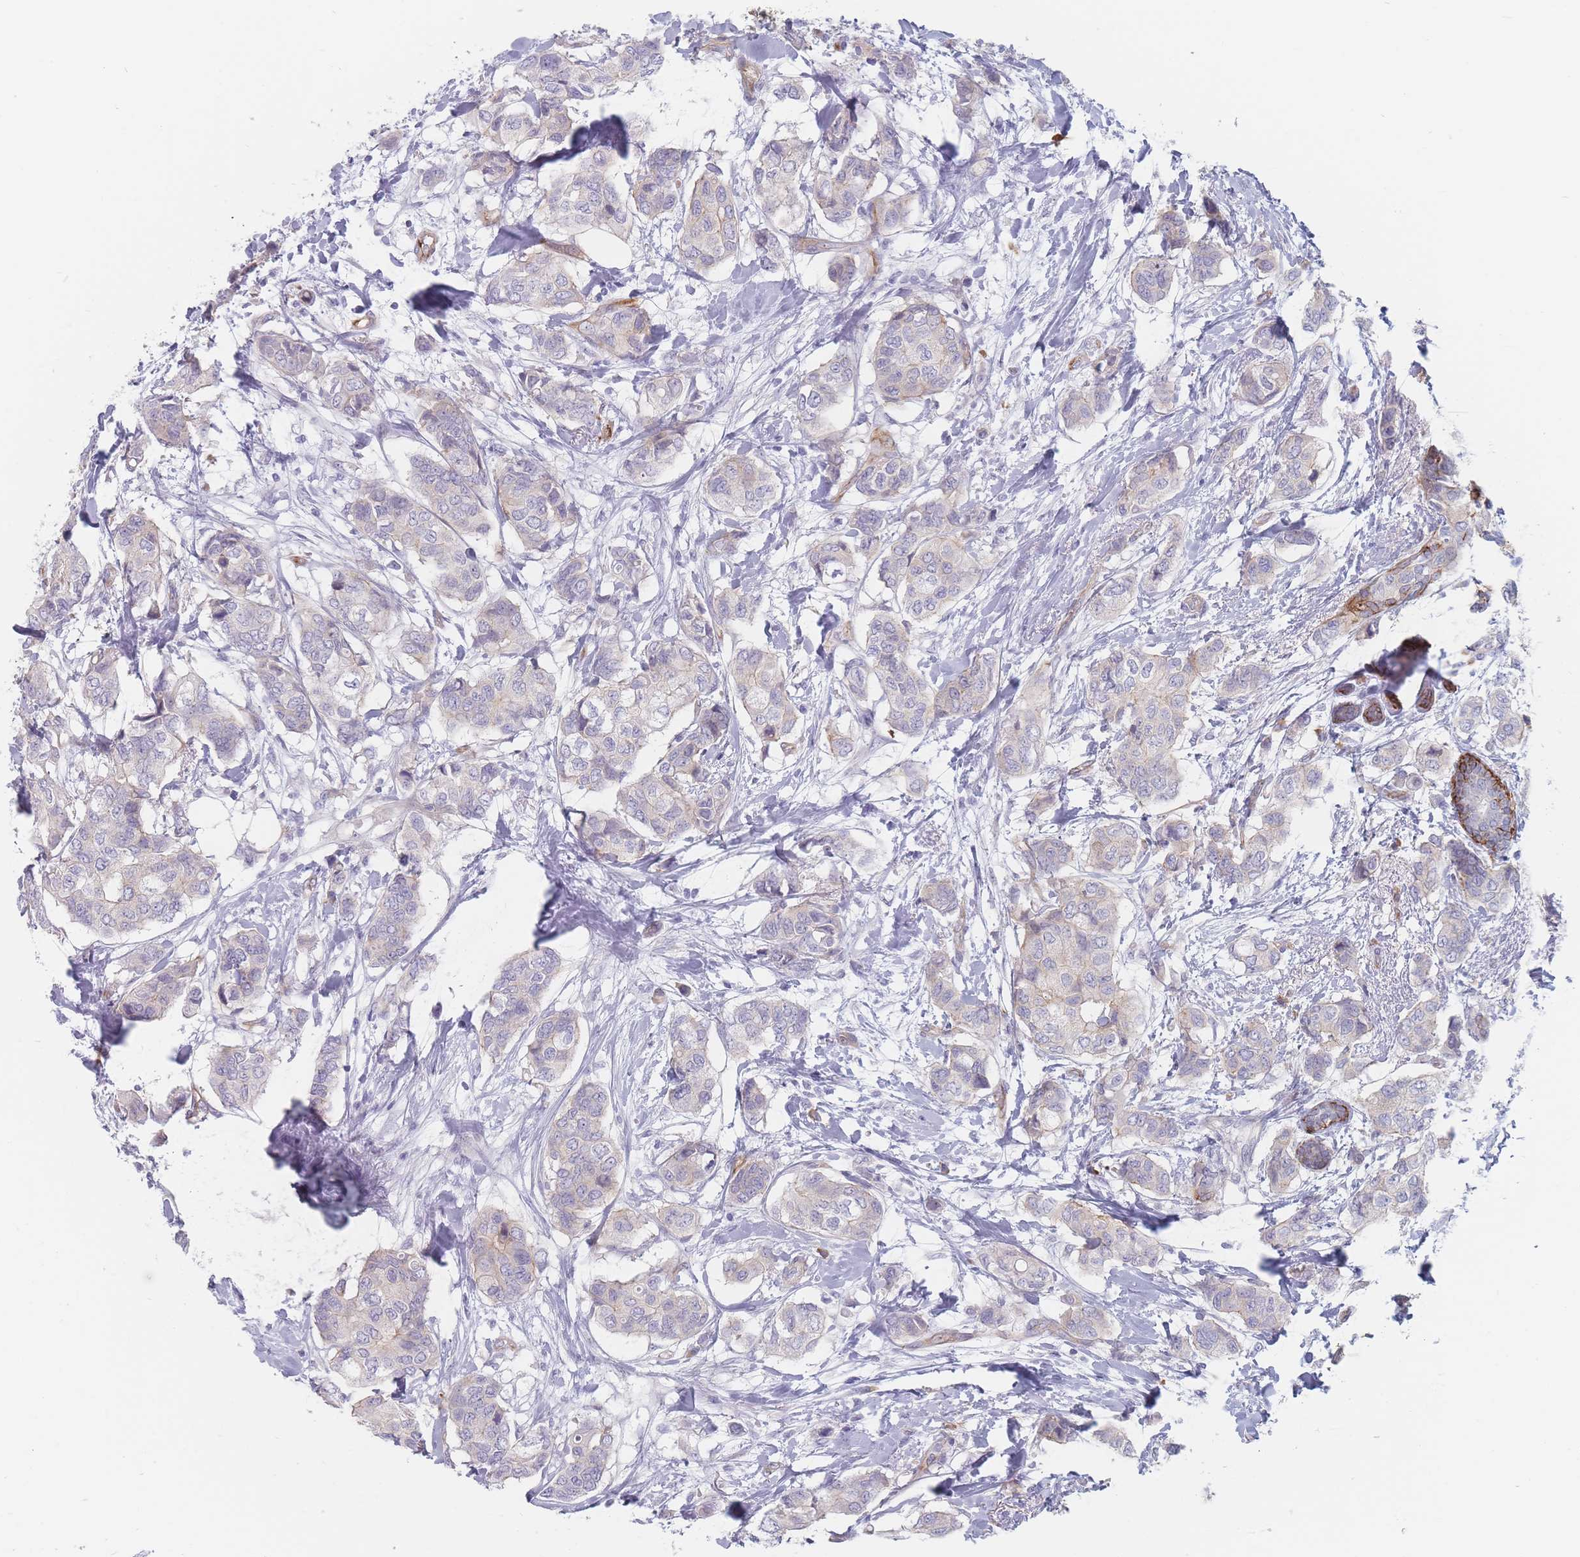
{"staining": {"intensity": "negative", "quantity": "none", "location": "none"}, "tissue": "breast cancer", "cell_type": "Tumor cells", "image_type": "cancer", "snomed": [{"axis": "morphology", "description": "Lobular carcinoma"}, {"axis": "topography", "description": "Breast"}], "caption": "This is an immunohistochemistry histopathology image of human breast lobular carcinoma. There is no staining in tumor cells.", "gene": "ERBIN", "patient": {"sex": "female", "age": 51}}